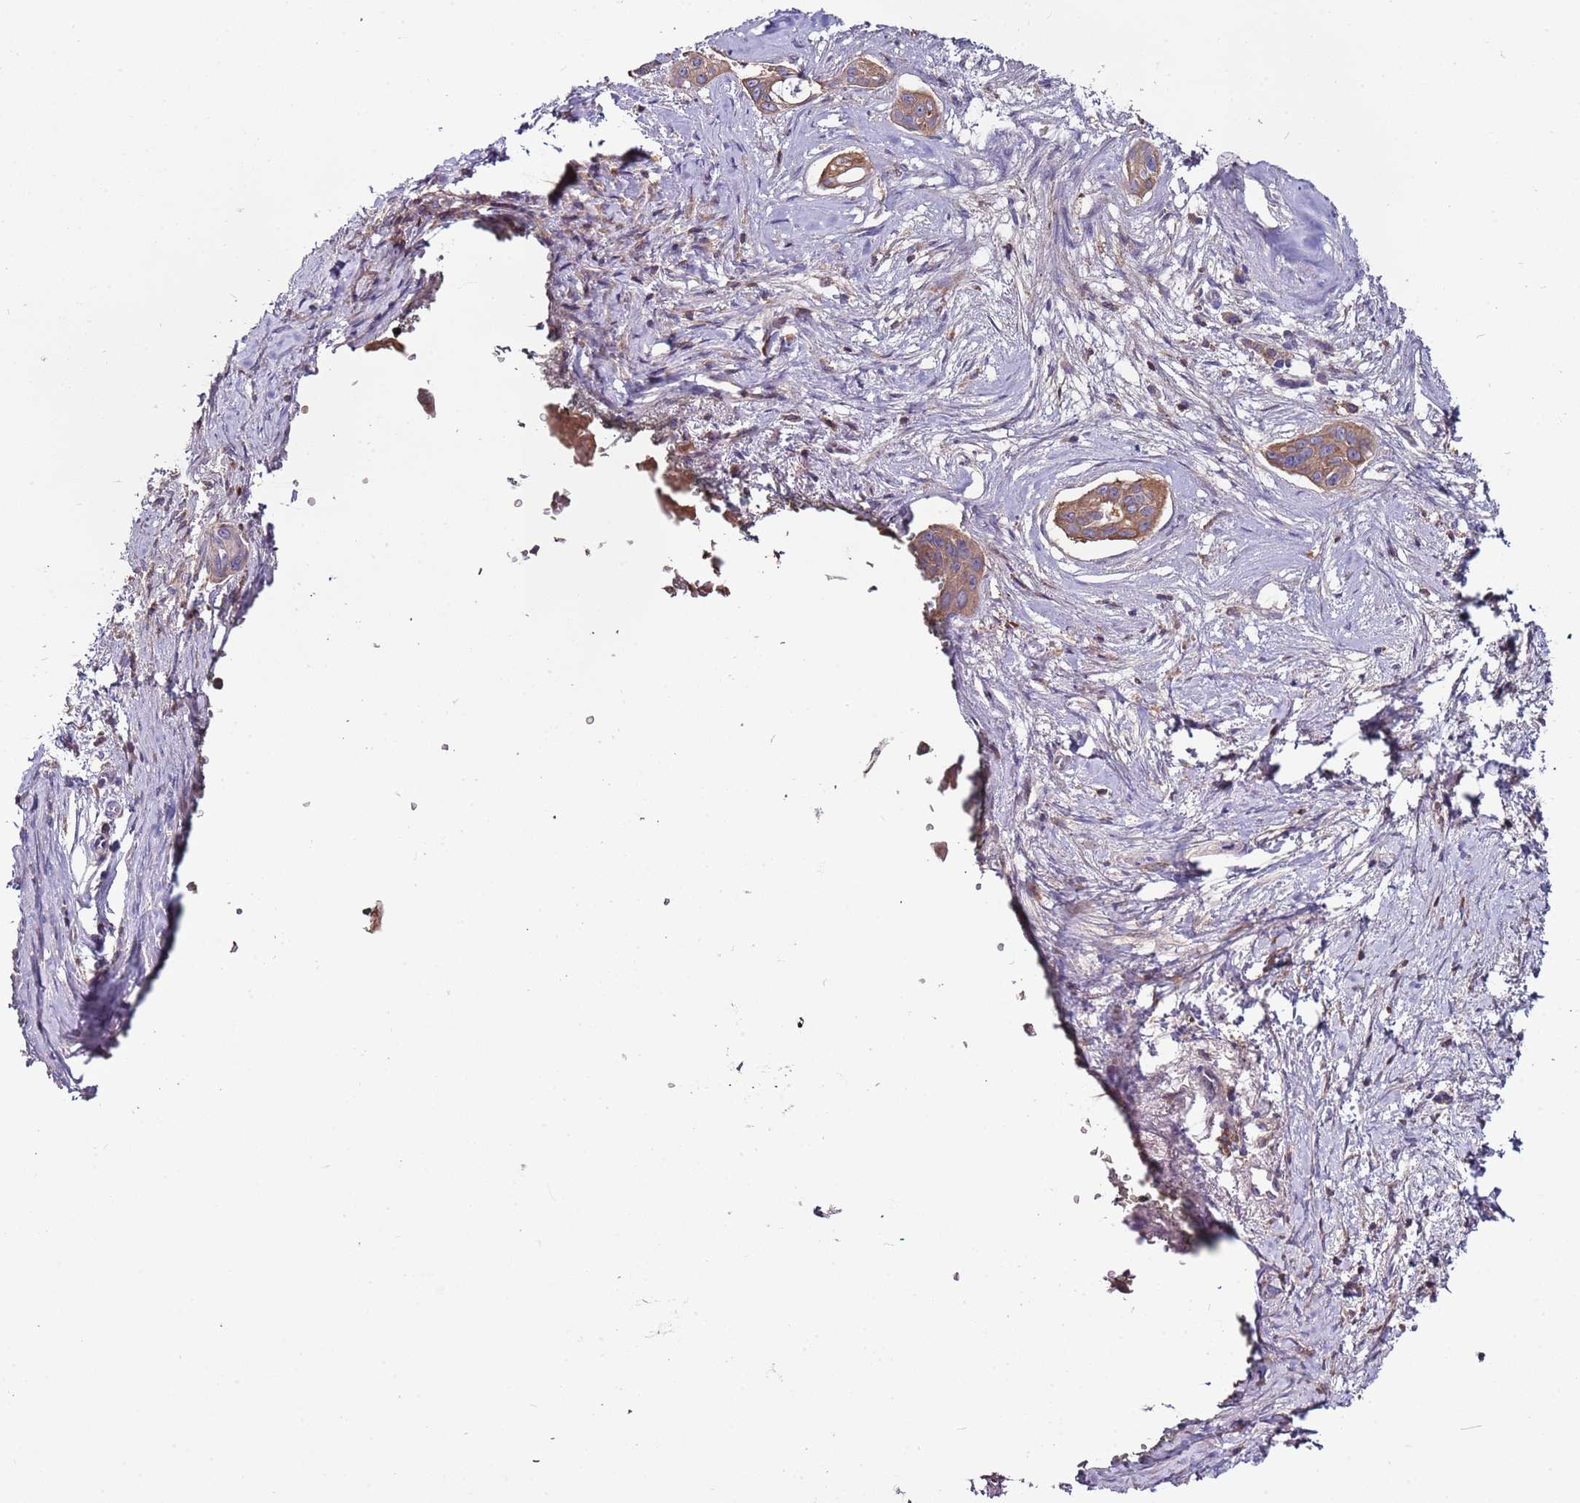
{"staining": {"intensity": "moderate", "quantity": ">75%", "location": "cytoplasmic/membranous"}, "tissue": "pancreatic cancer", "cell_type": "Tumor cells", "image_type": "cancer", "snomed": [{"axis": "morphology", "description": "Adenocarcinoma, NOS"}, {"axis": "topography", "description": "Pancreas"}], "caption": "Immunohistochemical staining of human adenocarcinoma (pancreatic) displays medium levels of moderate cytoplasmic/membranous protein staining in about >75% of tumor cells. (Brightfield microscopy of DAB IHC at high magnification).", "gene": "IGIP", "patient": {"sex": "male", "age": 72}}